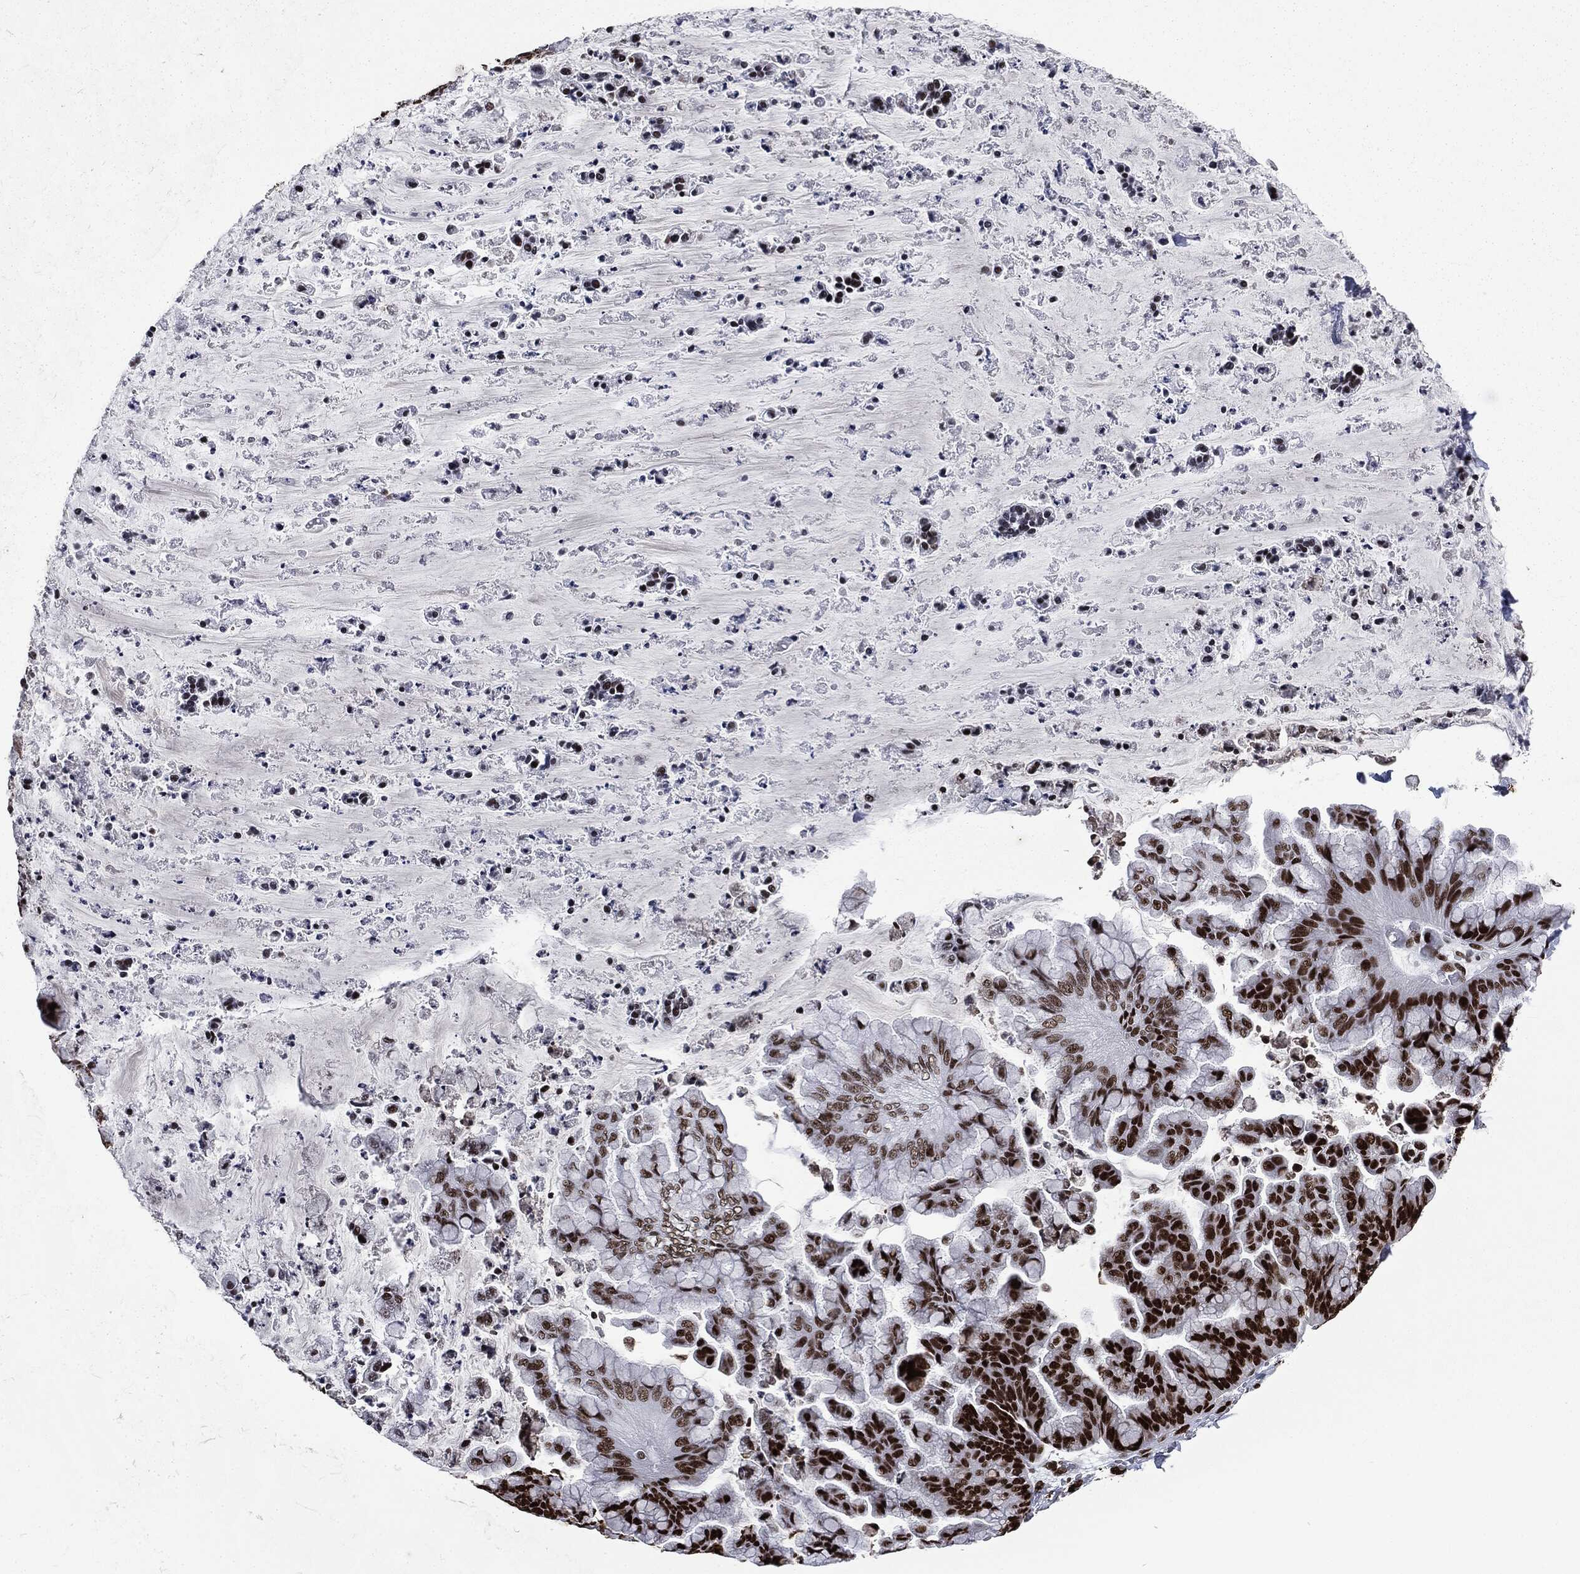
{"staining": {"intensity": "strong", "quantity": ">75%", "location": "nuclear"}, "tissue": "ovarian cancer", "cell_type": "Tumor cells", "image_type": "cancer", "snomed": [{"axis": "morphology", "description": "Cystadenocarcinoma, mucinous, NOS"}, {"axis": "topography", "description": "Ovary"}], "caption": "Human mucinous cystadenocarcinoma (ovarian) stained with a protein marker displays strong staining in tumor cells.", "gene": "MSH2", "patient": {"sex": "female", "age": 67}}